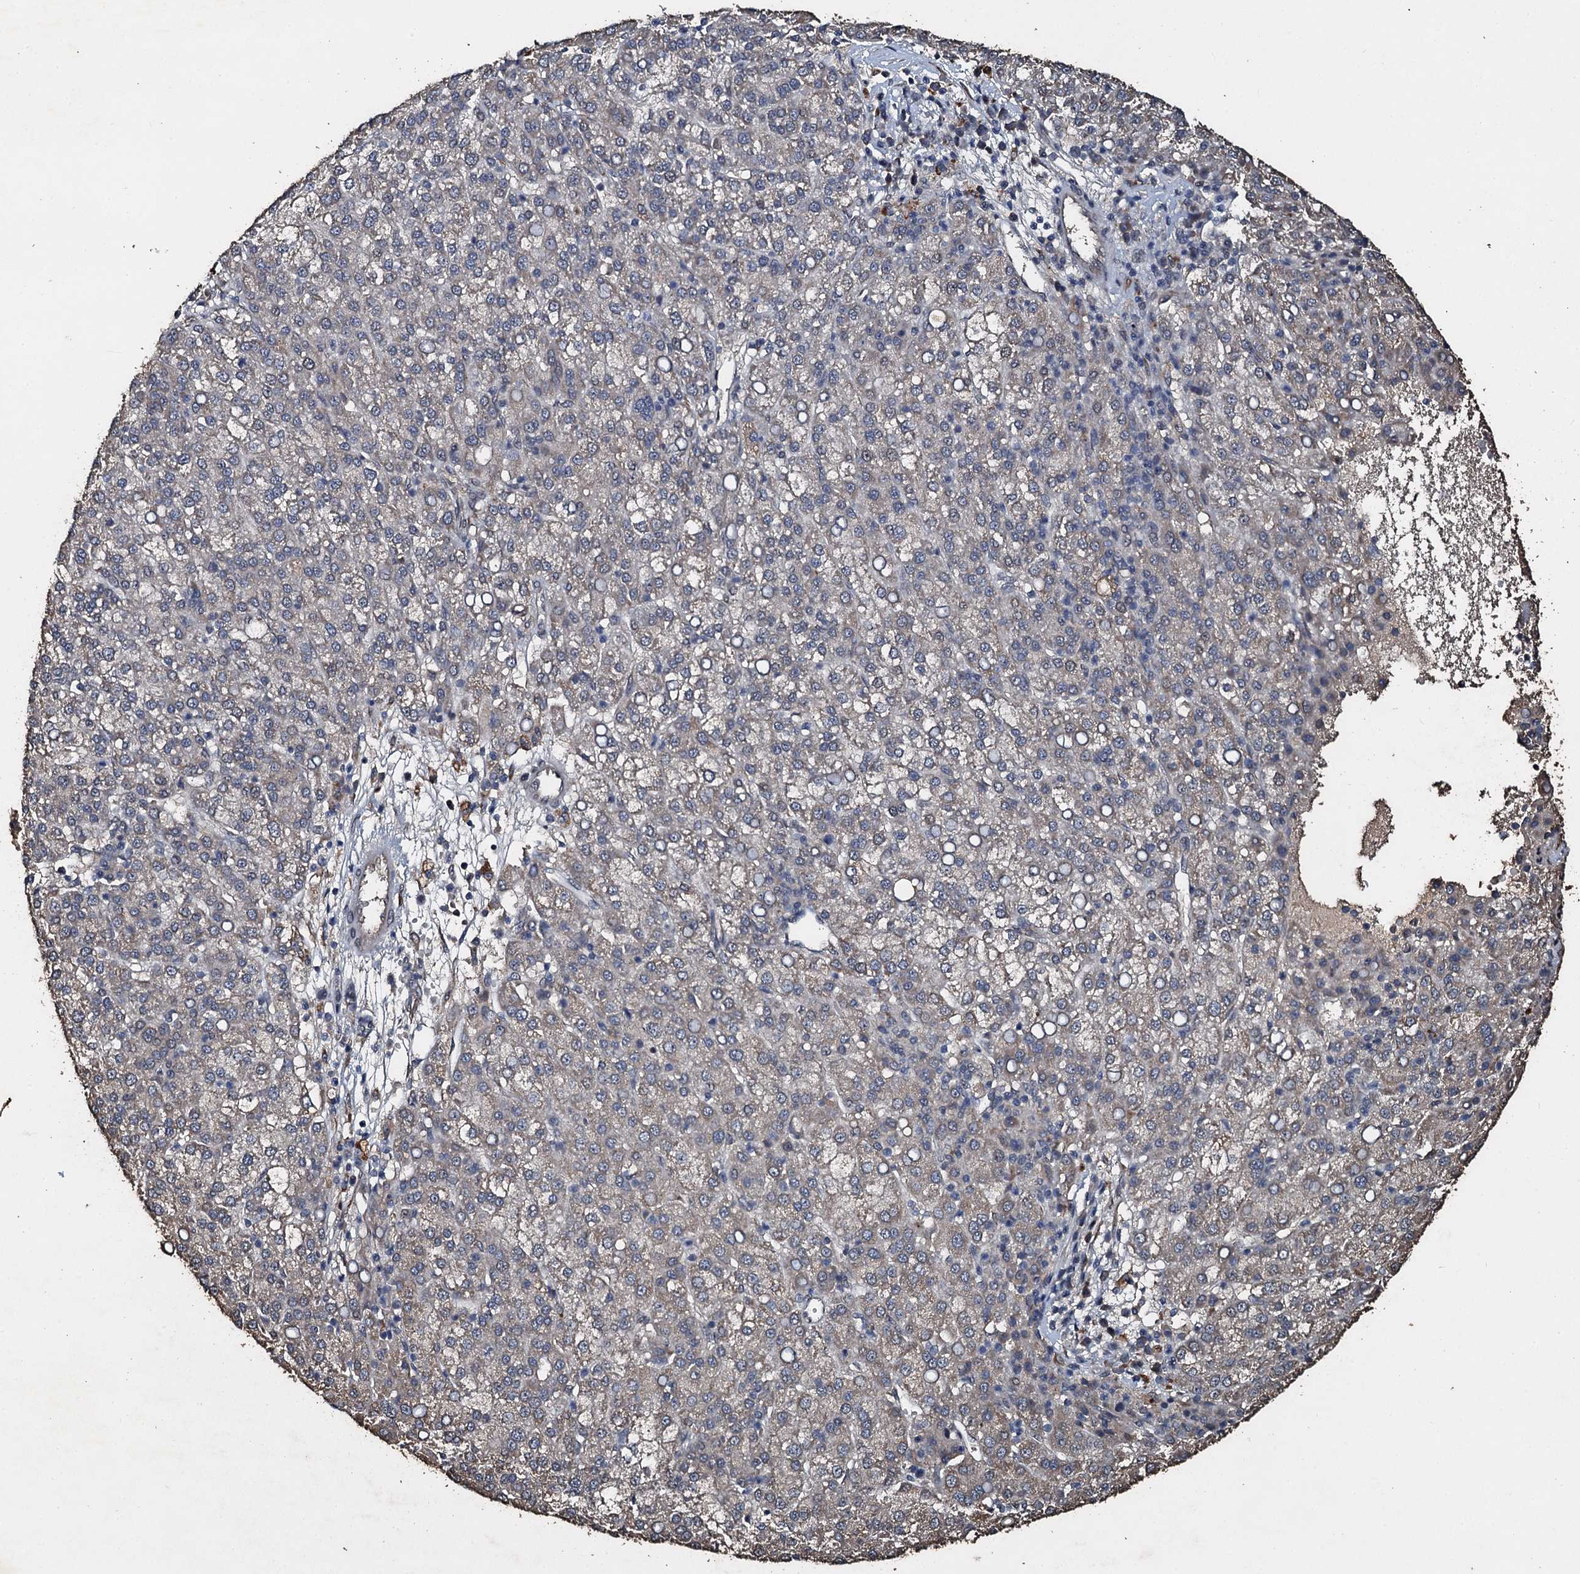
{"staining": {"intensity": "negative", "quantity": "none", "location": "none"}, "tissue": "liver cancer", "cell_type": "Tumor cells", "image_type": "cancer", "snomed": [{"axis": "morphology", "description": "Carcinoma, Hepatocellular, NOS"}, {"axis": "topography", "description": "Liver"}], "caption": "This is an IHC micrograph of human liver cancer (hepatocellular carcinoma). There is no positivity in tumor cells.", "gene": "ADAMTS10", "patient": {"sex": "female", "age": 58}}